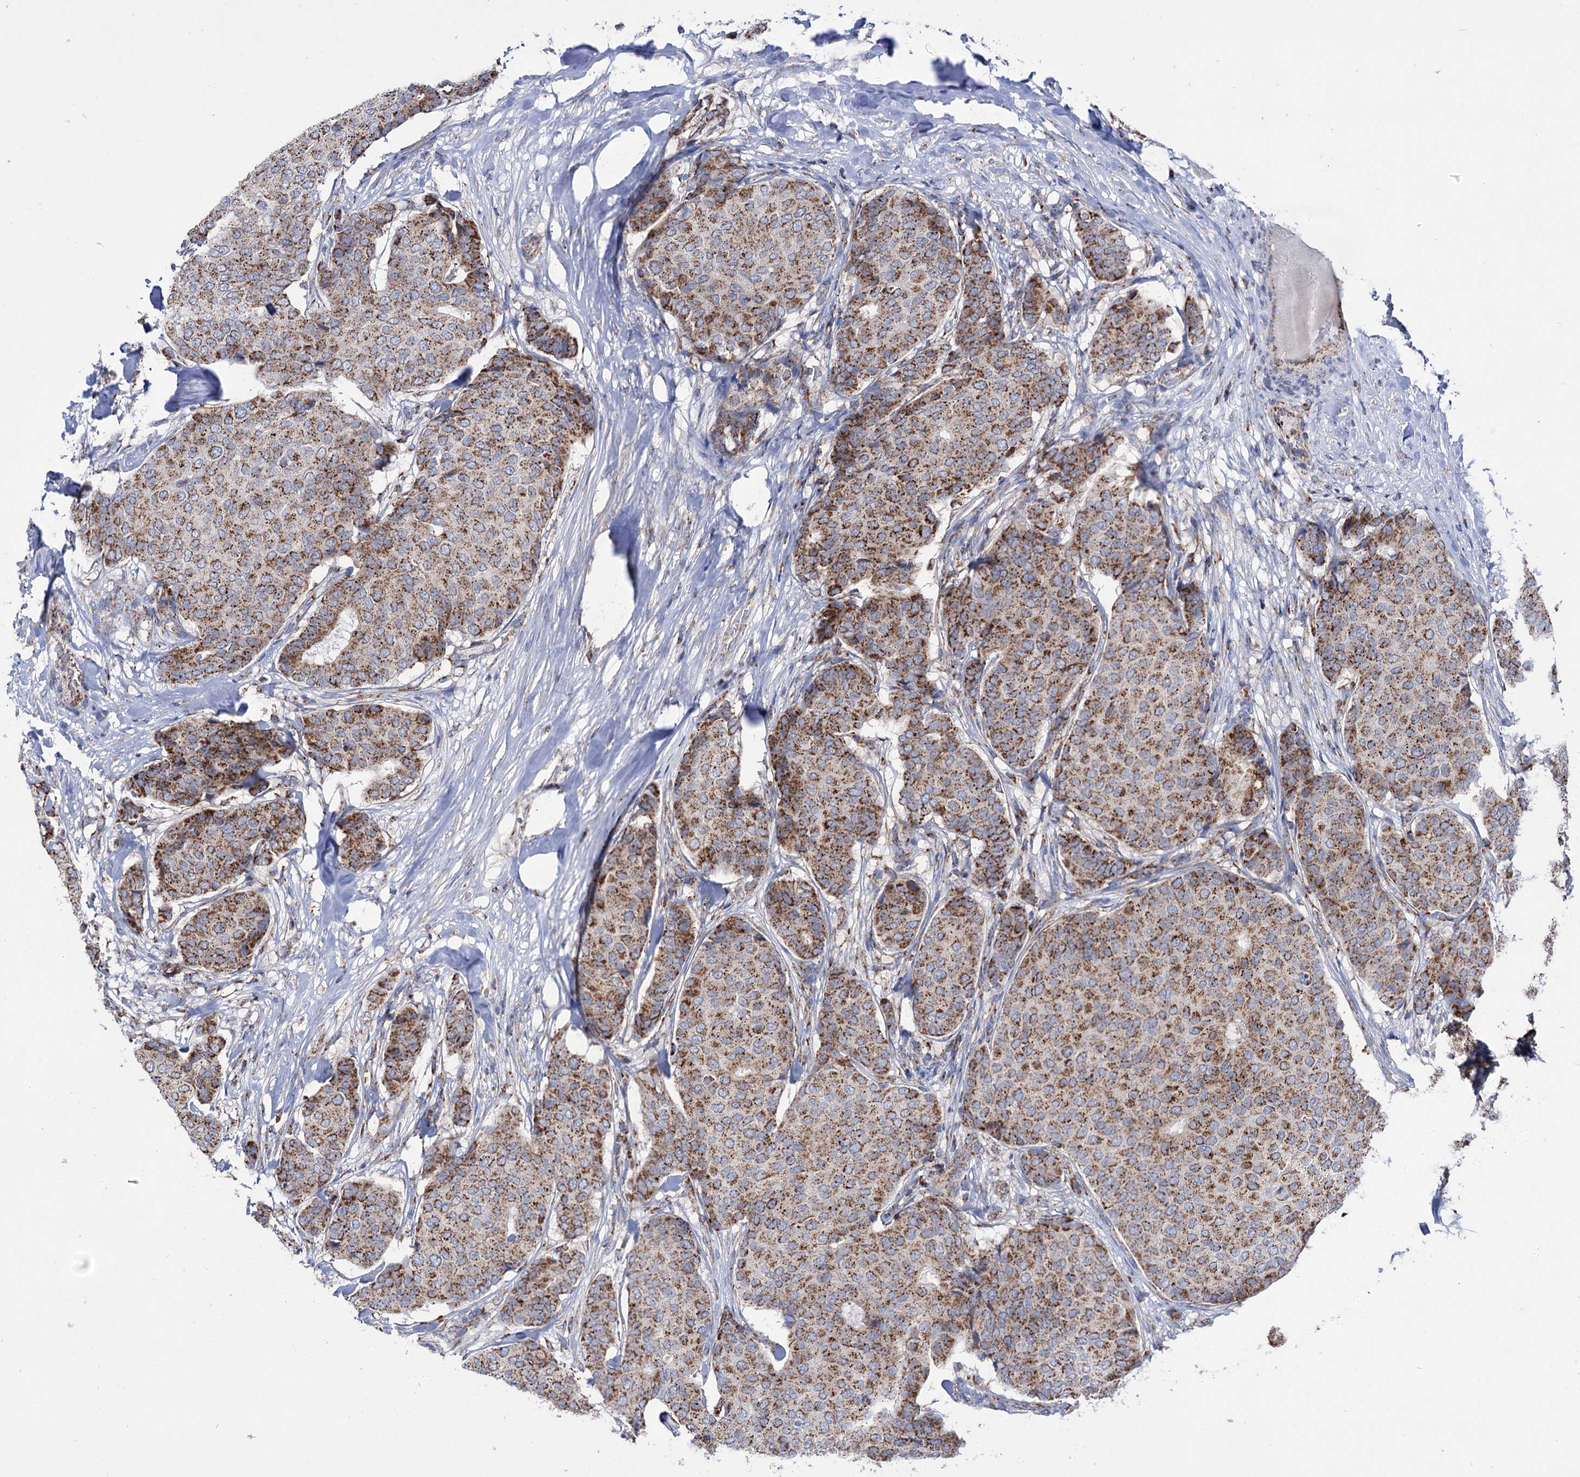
{"staining": {"intensity": "moderate", "quantity": ">75%", "location": "cytoplasmic/membranous"}, "tissue": "breast cancer", "cell_type": "Tumor cells", "image_type": "cancer", "snomed": [{"axis": "morphology", "description": "Duct carcinoma"}, {"axis": "topography", "description": "Breast"}], "caption": "Breast cancer was stained to show a protein in brown. There is medium levels of moderate cytoplasmic/membranous positivity in approximately >75% of tumor cells. (brown staining indicates protein expression, while blue staining denotes nuclei).", "gene": "ABHD10", "patient": {"sex": "female", "age": 75}}